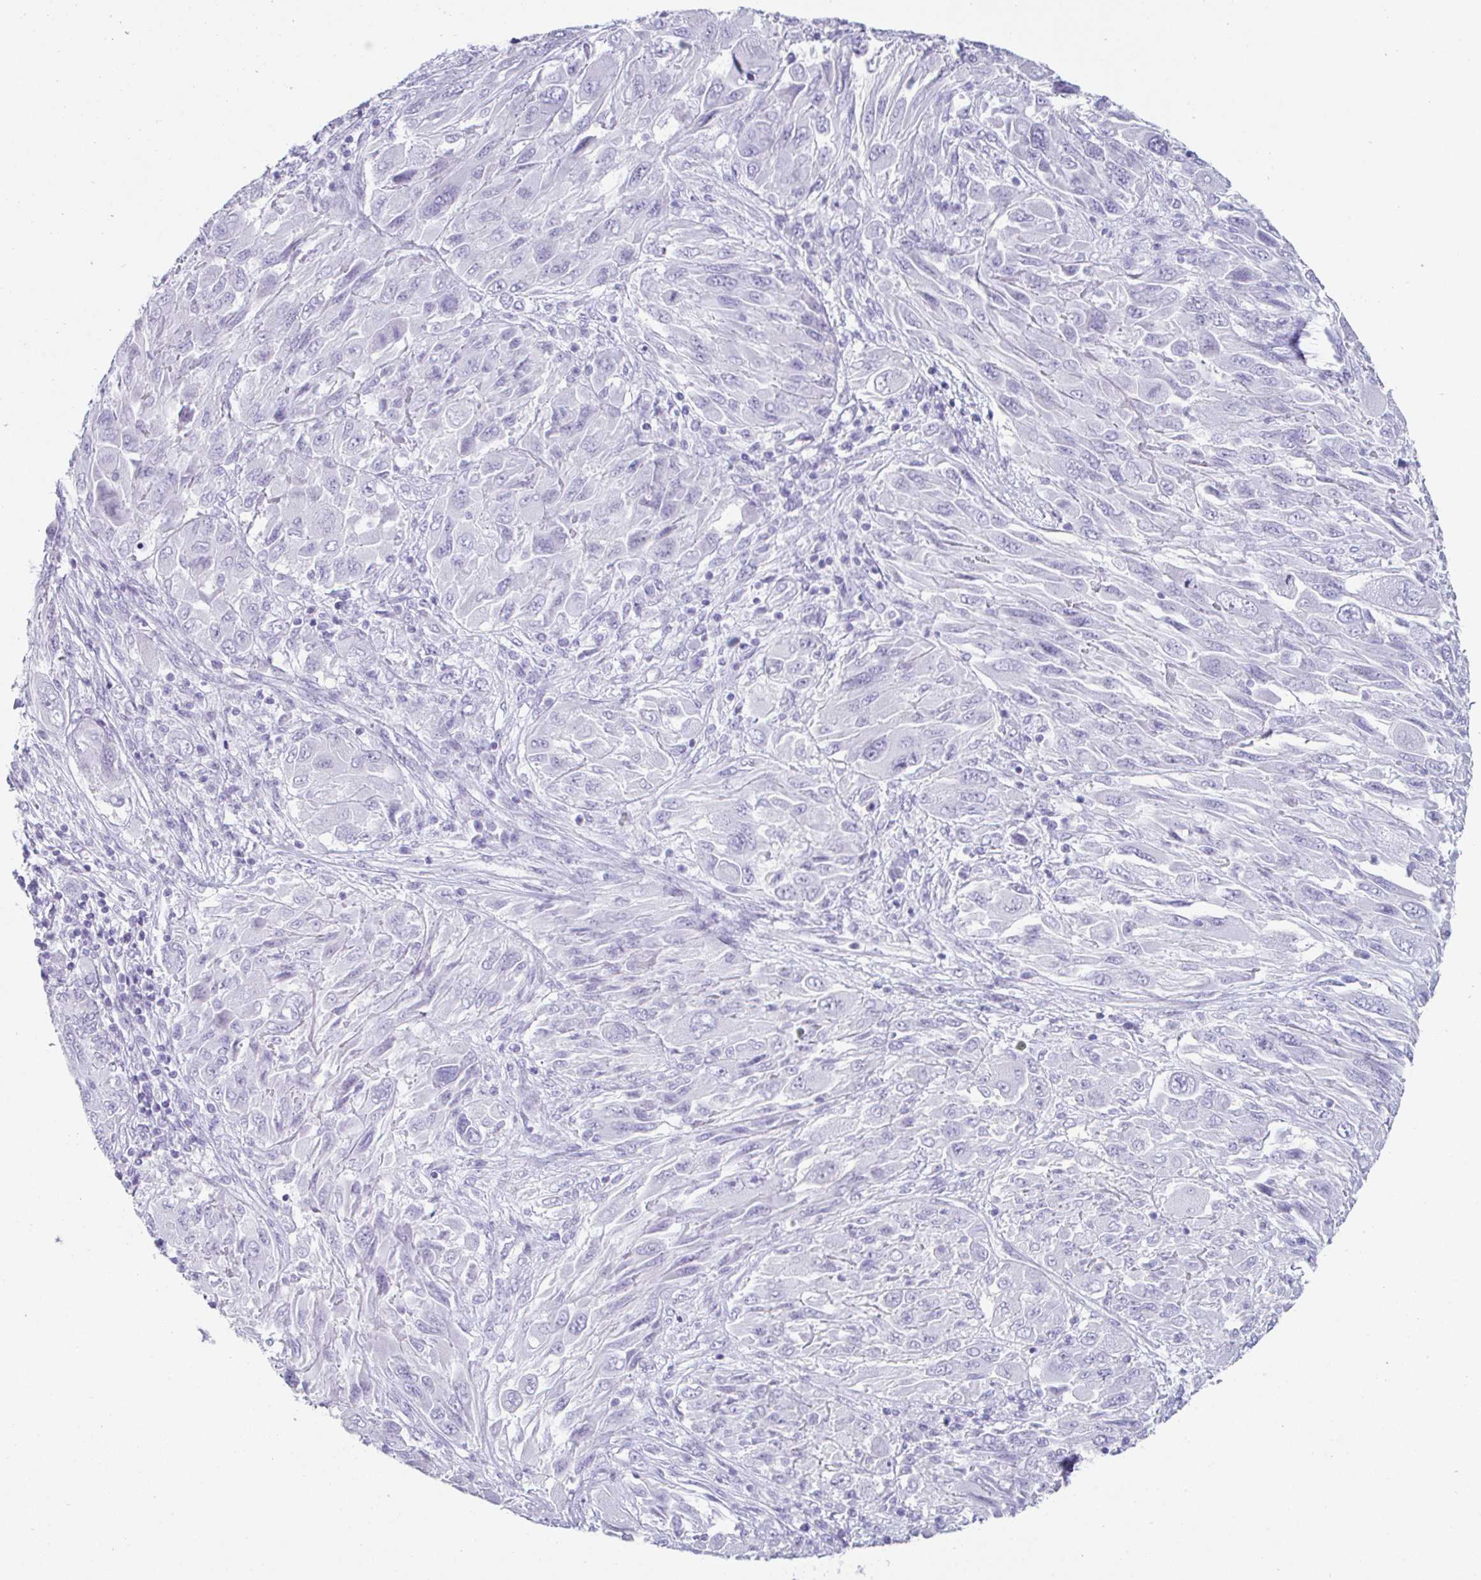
{"staining": {"intensity": "negative", "quantity": "none", "location": "none"}, "tissue": "melanoma", "cell_type": "Tumor cells", "image_type": "cancer", "snomed": [{"axis": "morphology", "description": "Malignant melanoma, NOS"}, {"axis": "topography", "description": "Skin"}], "caption": "The micrograph shows no significant positivity in tumor cells of malignant melanoma. (DAB (3,3'-diaminobenzidine) IHC with hematoxylin counter stain).", "gene": "CREG2", "patient": {"sex": "female", "age": 91}}